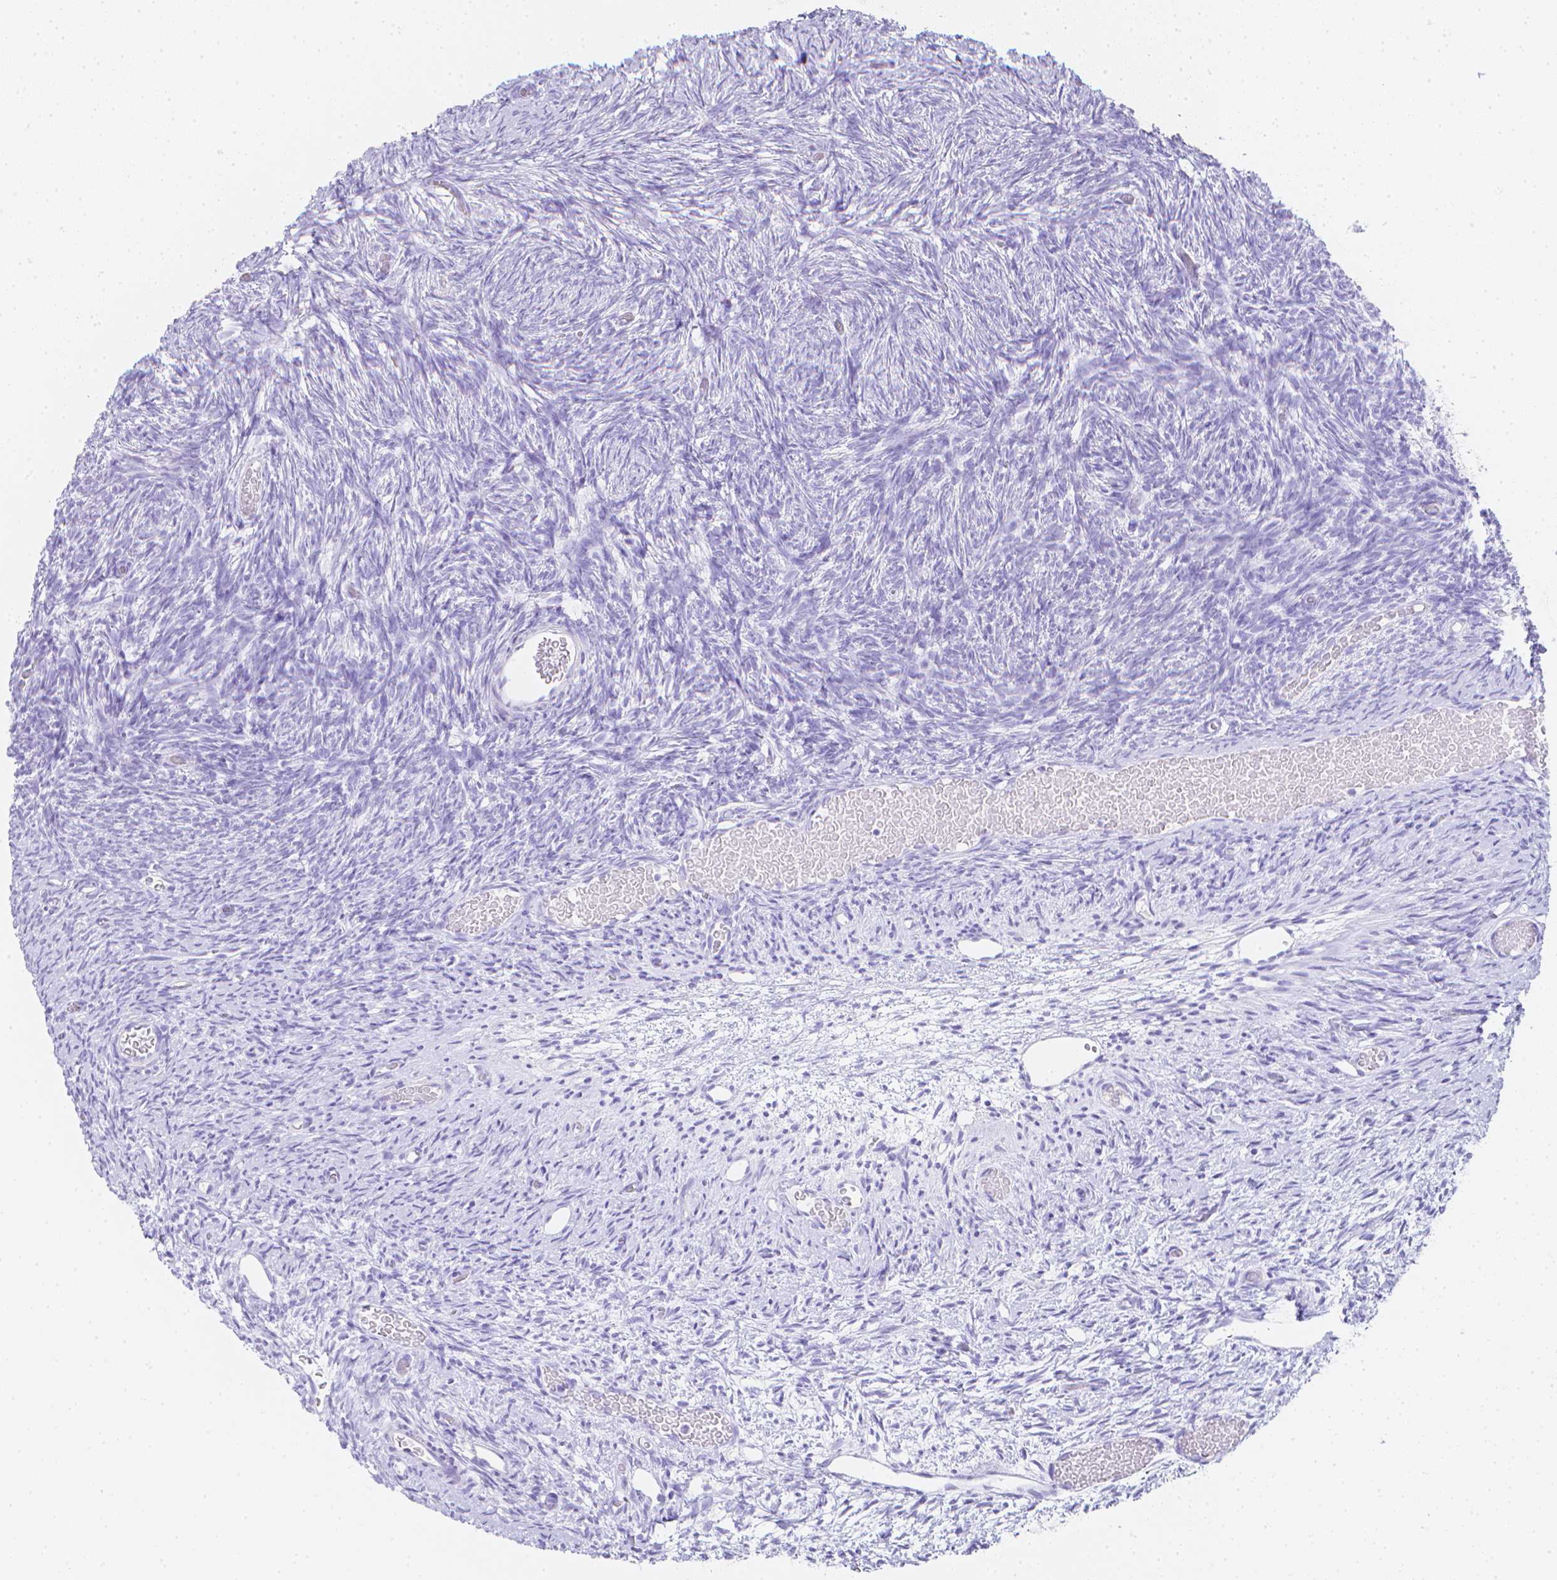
{"staining": {"intensity": "negative", "quantity": "none", "location": "none"}, "tissue": "ovary", "cell_type": "Ovarian stroma cells", "image_type": "normal", "snomed": [{"axis": "morphology", "description": "Normal tissue, NOS"}, {"axis": "topography", "description": "Ovary"}], "caption": "Immunohistochemistry micrograph of benign human ovary stained for a protein (brown), which demonstrates no expression in ovarian stroma cells.", "gene": "LGALS4", "patient": {"sex": "female", "age": 39}}